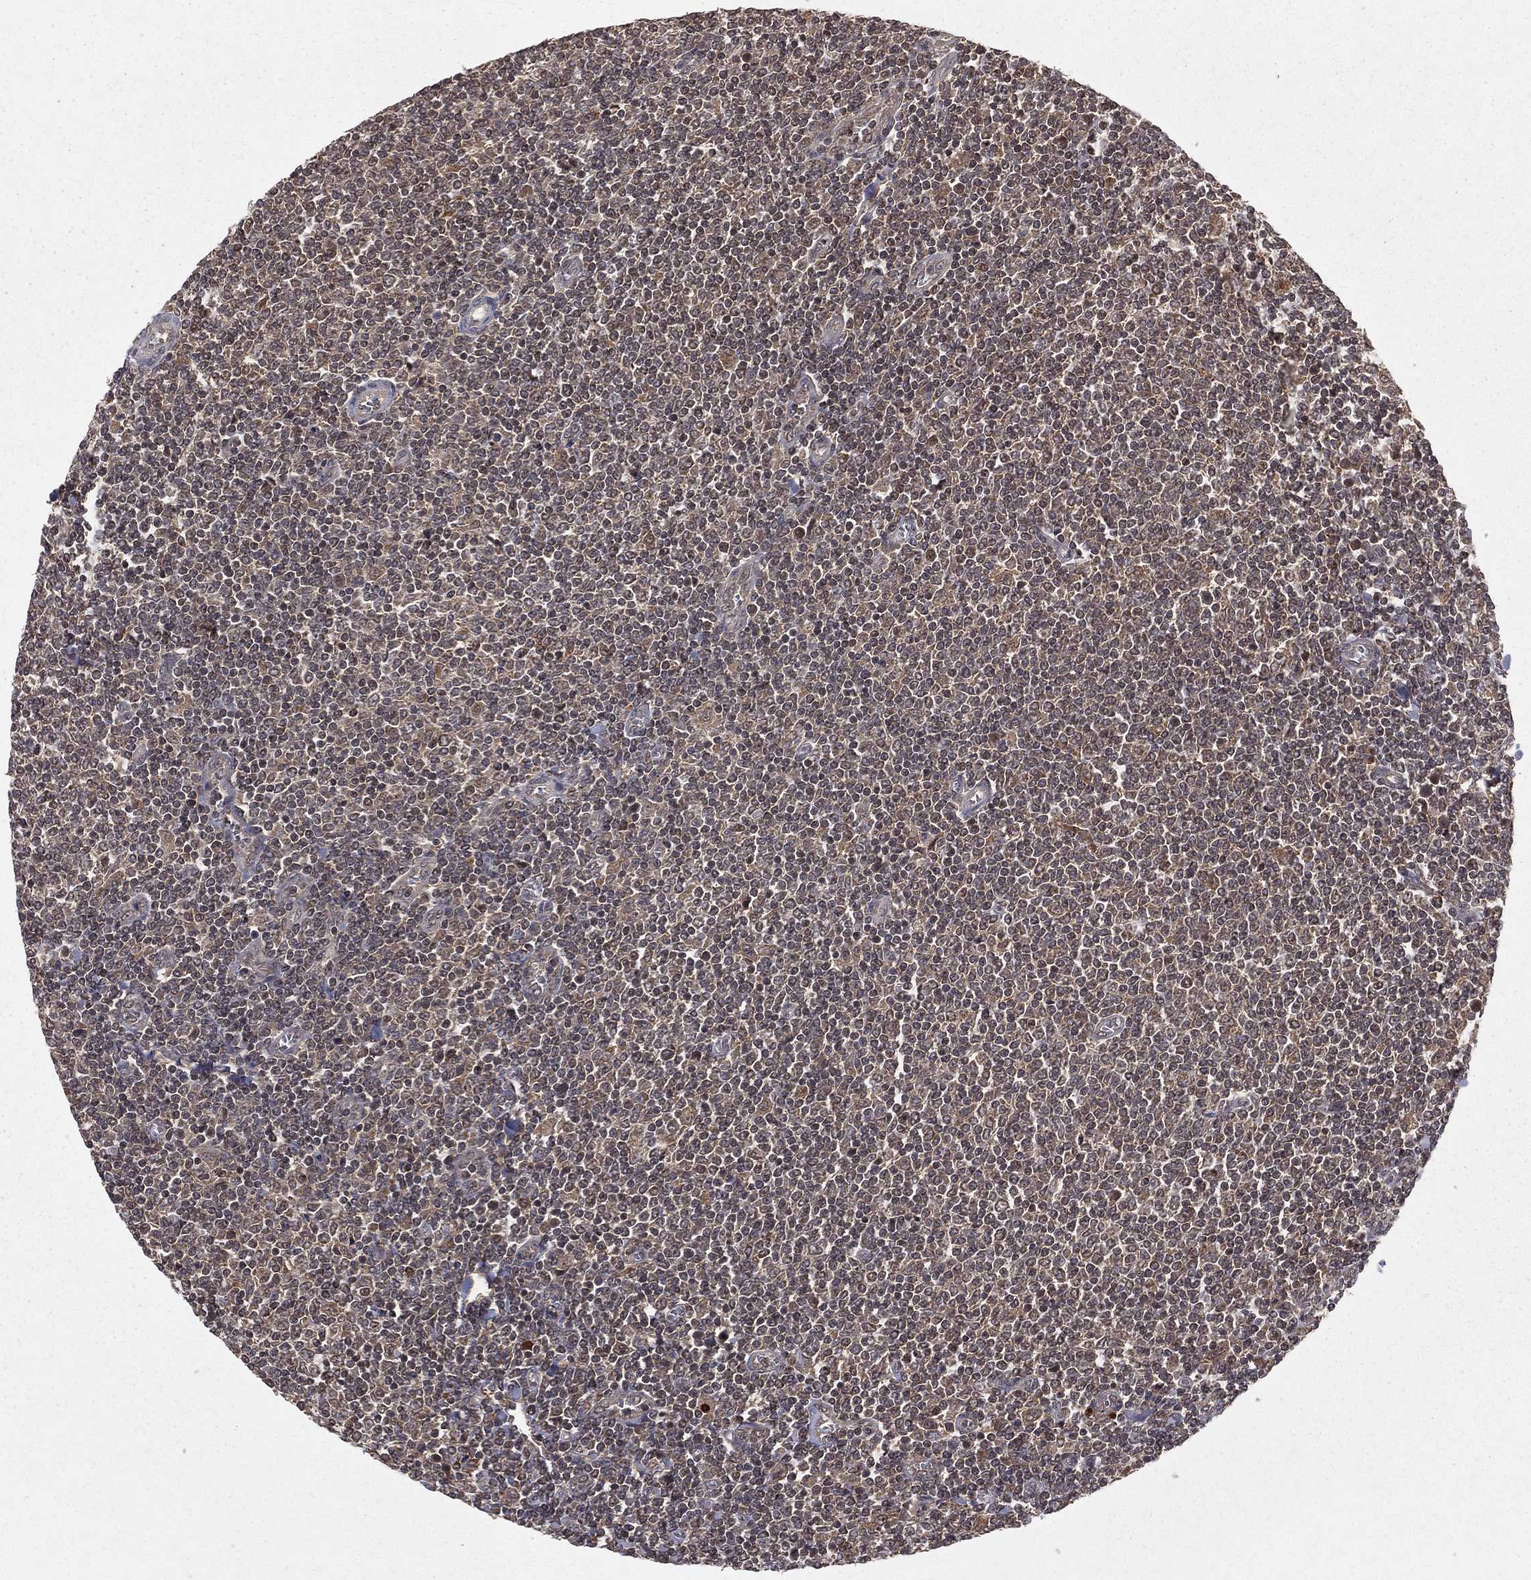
{"staining": {"intensity": "negative", "quantity": "none", "location": "none"}, "tissue": "lymphoma", "cell_type": "Tumor cells", "image_type": "cancer", "snomed": [{"axis": "morphology", "description": "Malignant lymphoma, non-Hodgkin's type, Low grade"}, {"axis": "topography", "description": "Lymph node"}], "caption": "The IHC histopathology image has no significant staining in tumor cells of lymphoma tissue. The staining was performed using DAB to visualize the protein expression in brown, while the nuclei were stained in blue with hematoxylin (Magnification: 20x).", "gene": "ZDHHC15", "patient": {"sex": "male", "age": 52}}